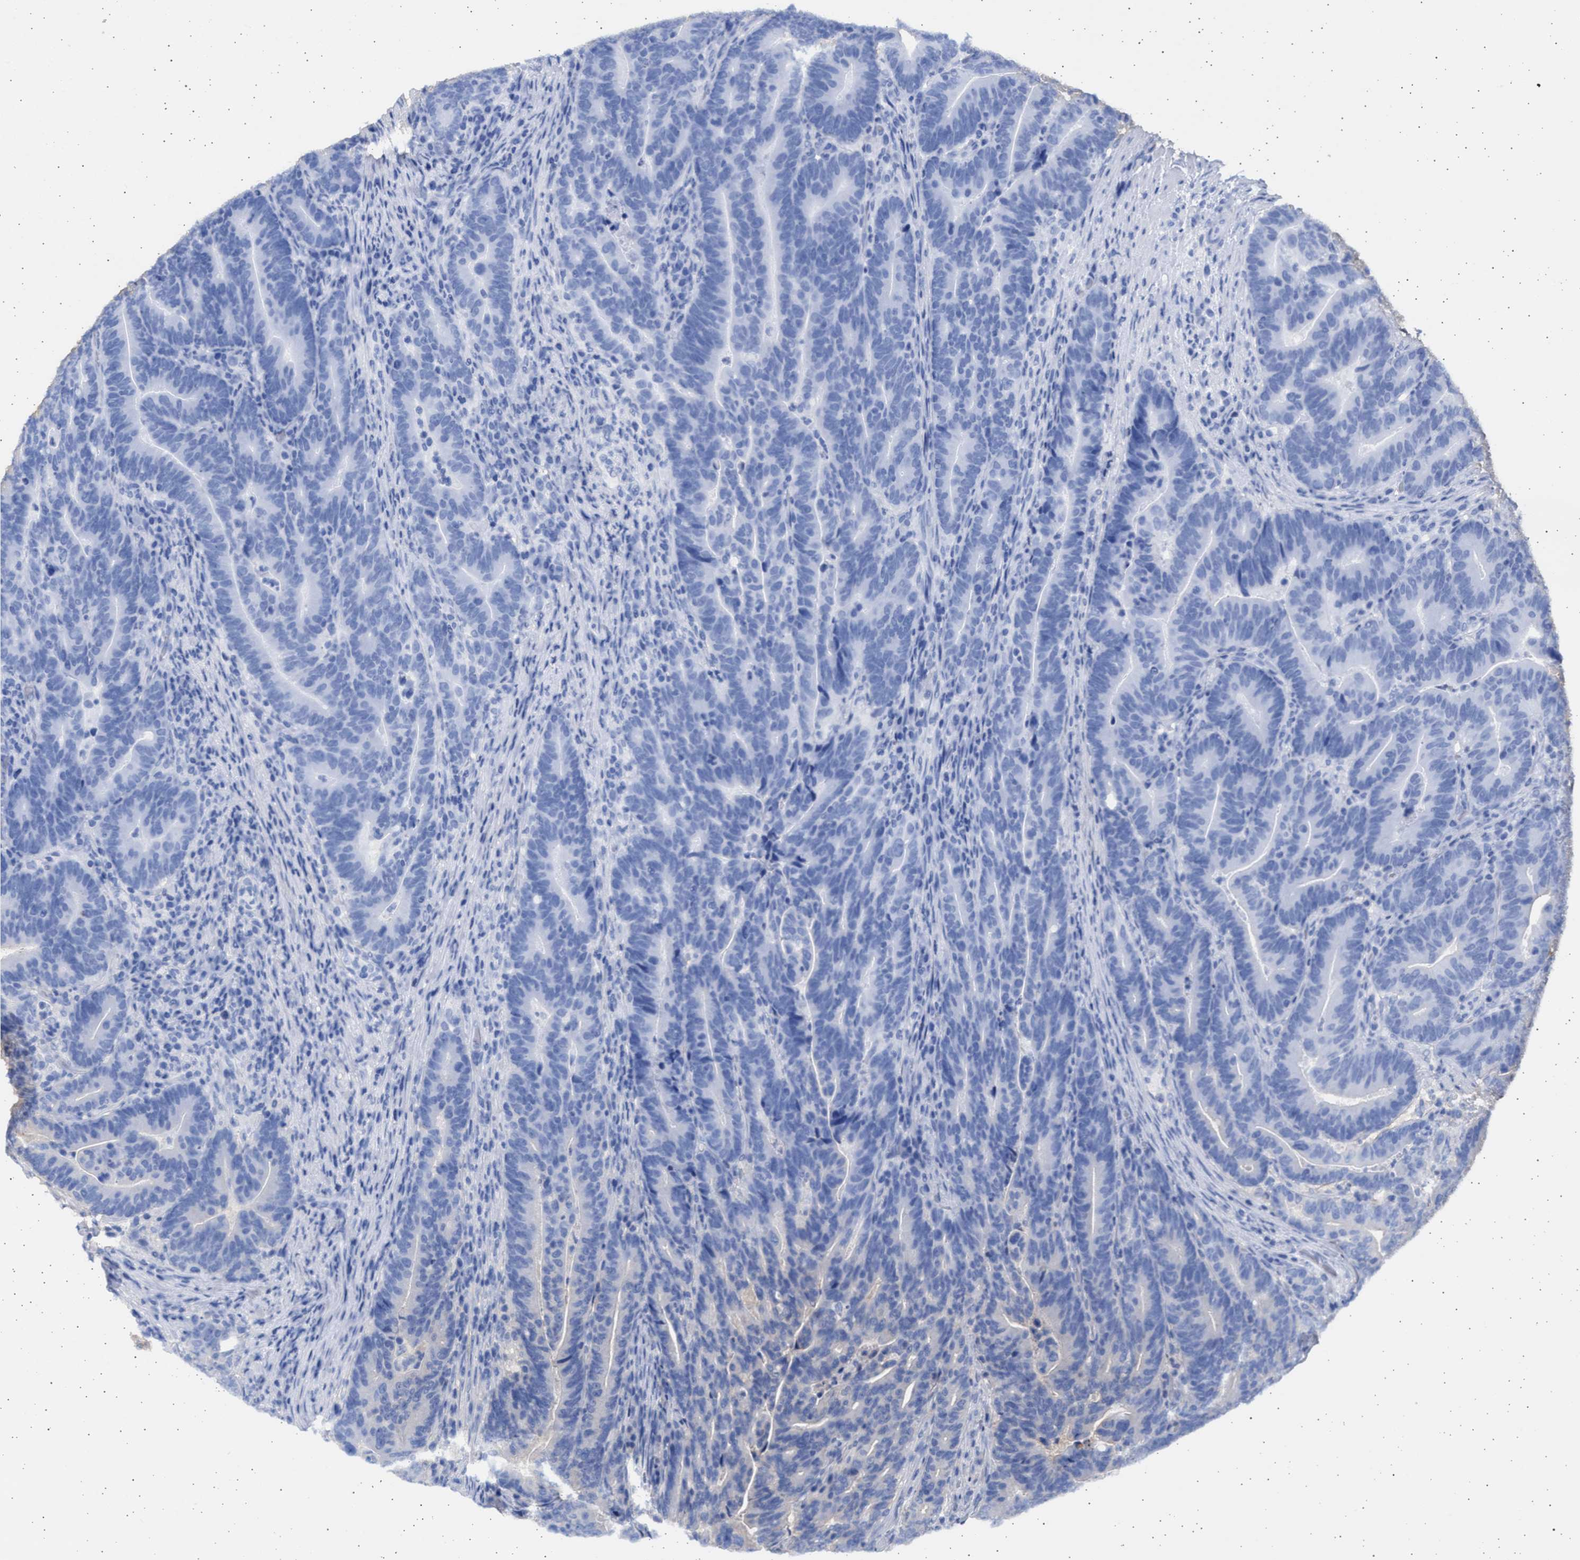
{"staining": {"intensity": "negative", "quantity": "none", "location": "none"}, "tissue": "colorectal cancer", "cell_type": "Tumor cells", "image_type": "cancer", "snomed": [{"axis": "morphology", "description": "Adenocarcinoma, NOS"}, {"axis": "topography", "description": "Colon"}], "caption": "Immunohistochemical staining of human colorectal cancer (adenocarcinoma) reveals no significant staining in tumor cells.", "gene": "ALDOC", "patient": {"sex": "female", "age": 66}}